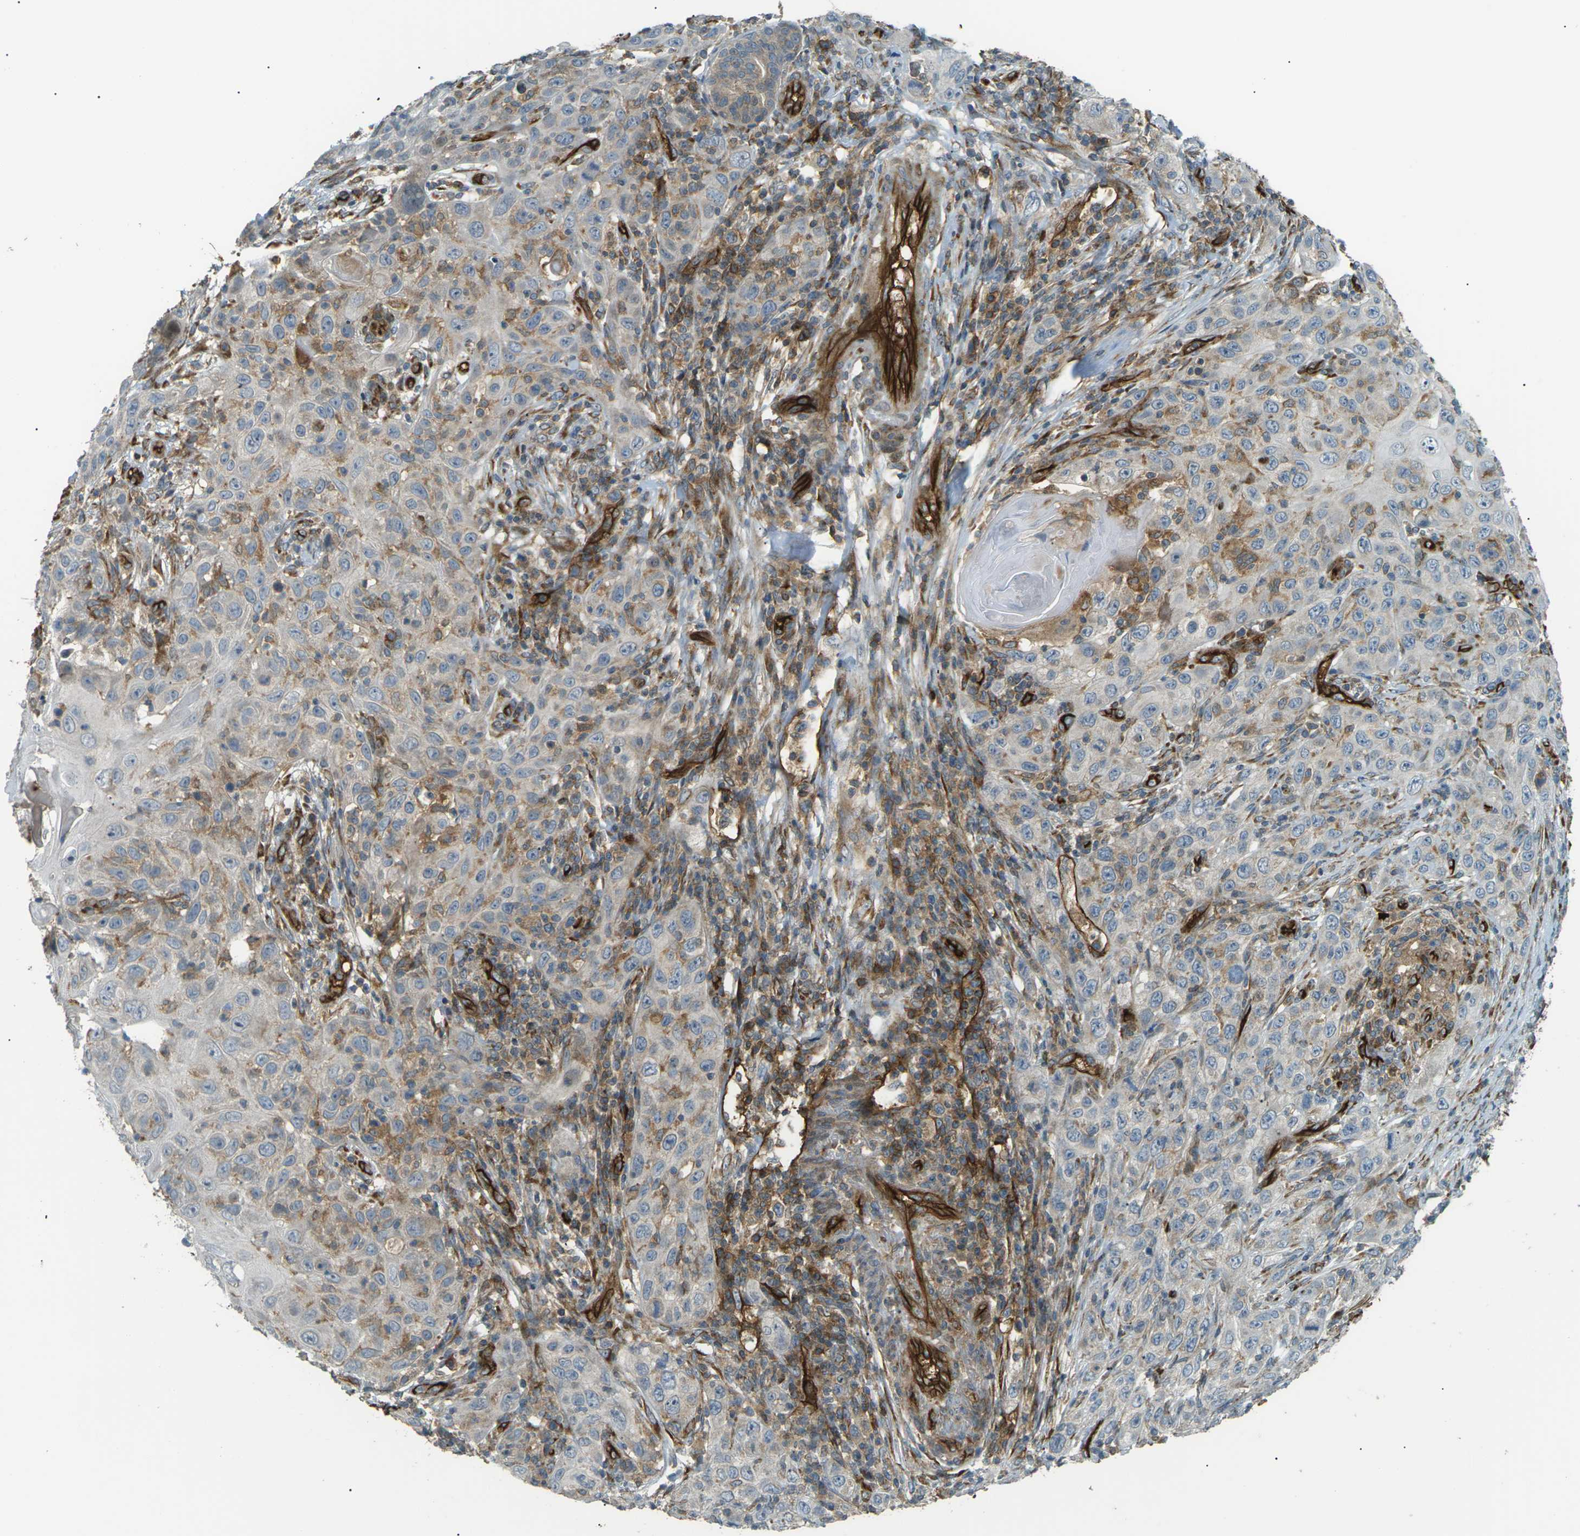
{"staining": {"intensity": "moderate", "quantity": "<25%", "location": "cytoplasmic/membranous"}, "tissue": "skin cancer", "cell_type": "Tumor cells", "image_type": "cancer", "snomed": [{"axis": "morphology", "description": "Squamous cell carcinoma, NOS"}, {"axis": "topography", "description": "Skin"}], "caption": "An immunohistochemistry (IHC) histopathology image of tumor tissue is shown. Protein staining in brown highlights moderate cytoplasmic/membranous positivity in skin squamous cell carcinoma within tumor cells.", "gene": "S1PR1", "patient": {"sex": "female", "age": 88}}